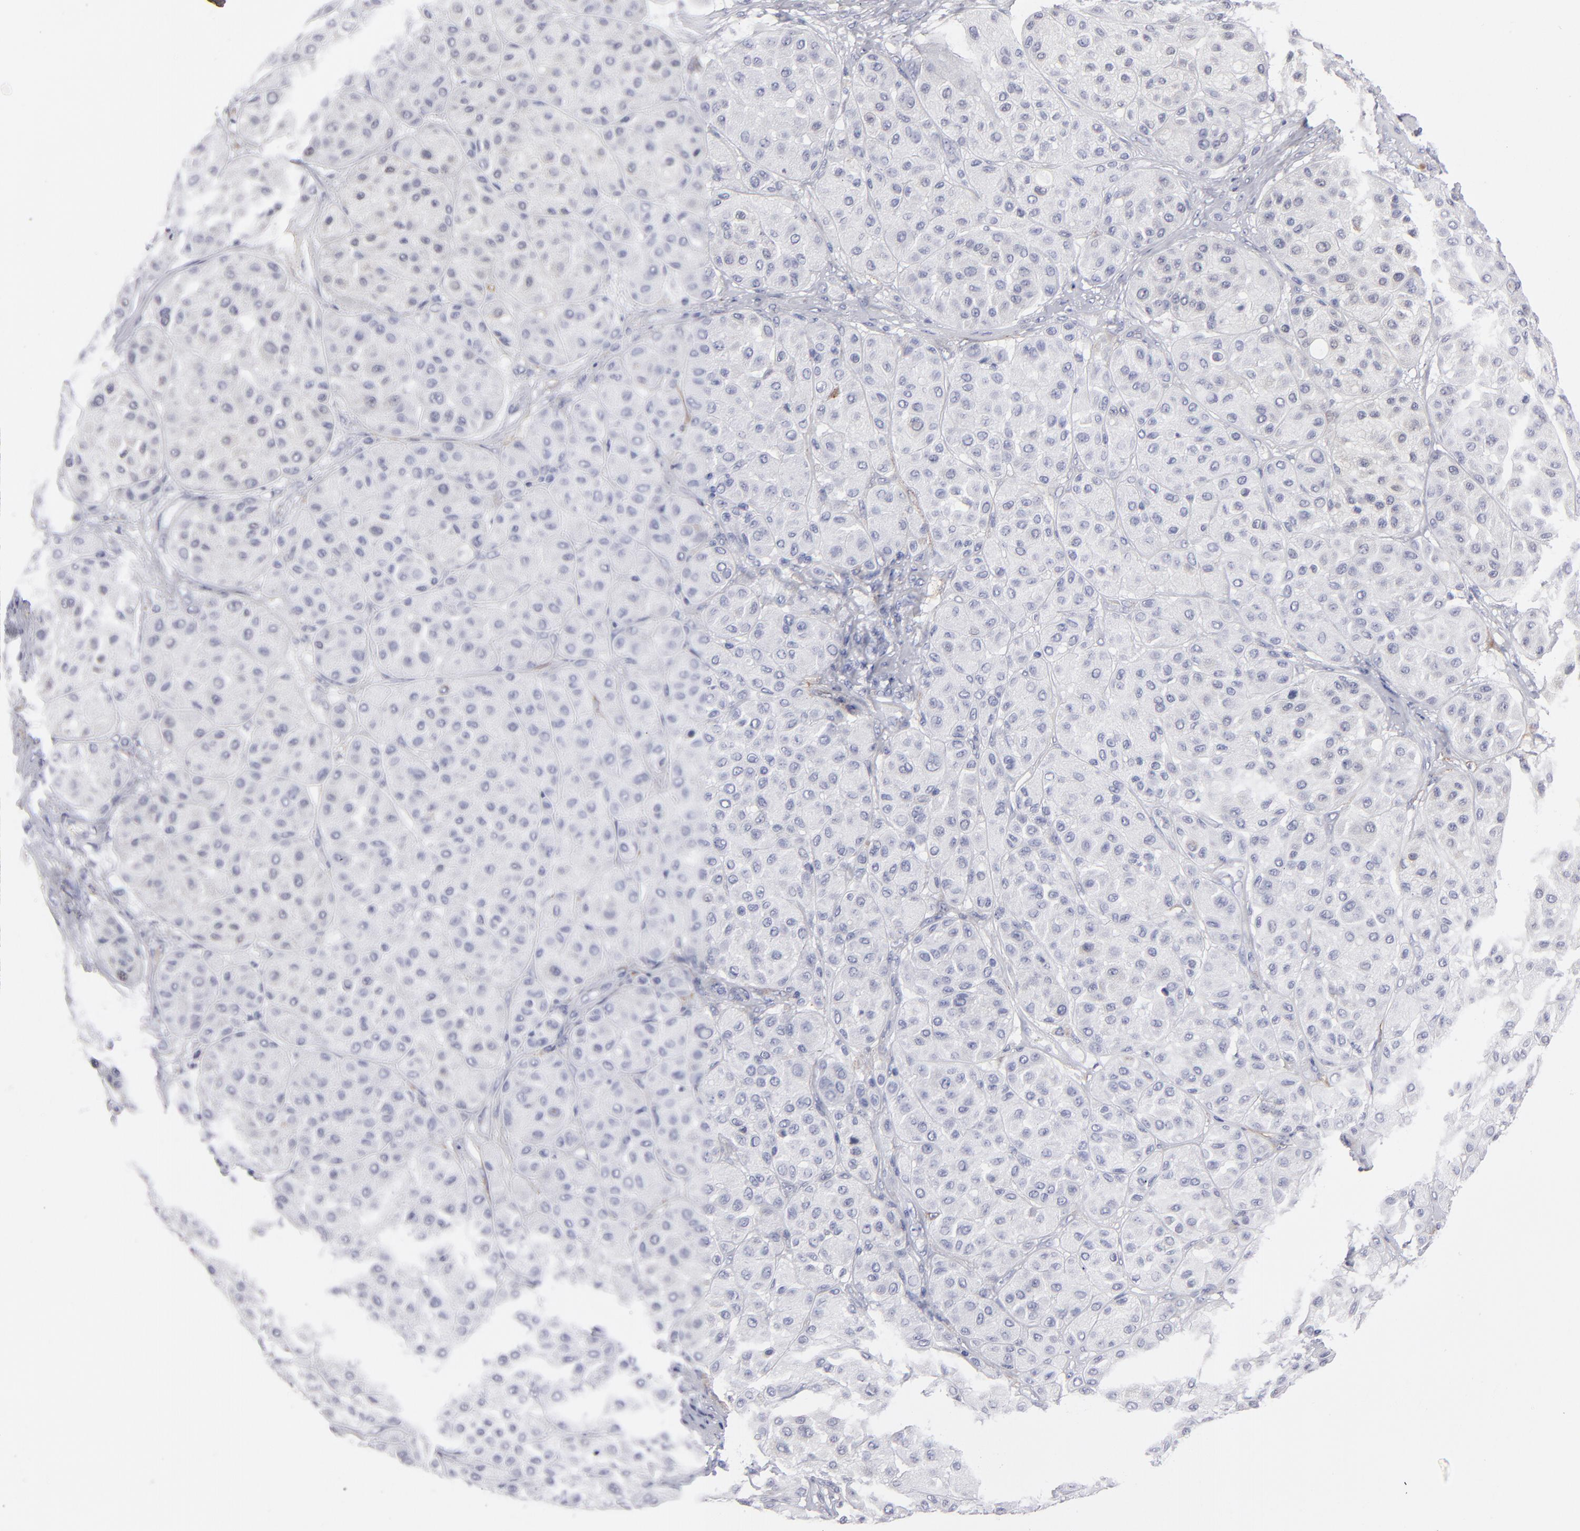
{"staining": {"intensity": "negative", "quantity": "none", "location": "none"}, "tissue": "melanoma", "cell_type": "Tumor cells", "image_type": "cancer", "snomed": [{"axis": "morphology", "description": "Normal tissue, NOS"}, {"axis": "morphology", "description": "Malignant melanoma, Metastatic site"}, {"axis": "topography", "description": "Skin"}], "caption": "Immunohistochemistry photomicrograph of neoplastic tissue: human malignant melanoma (metastatic site) stained with DAB demonstrates no significant protein staining in tumor cells.", "gene": "CADM3", "patient": {"sex": "male", "age": 41}}